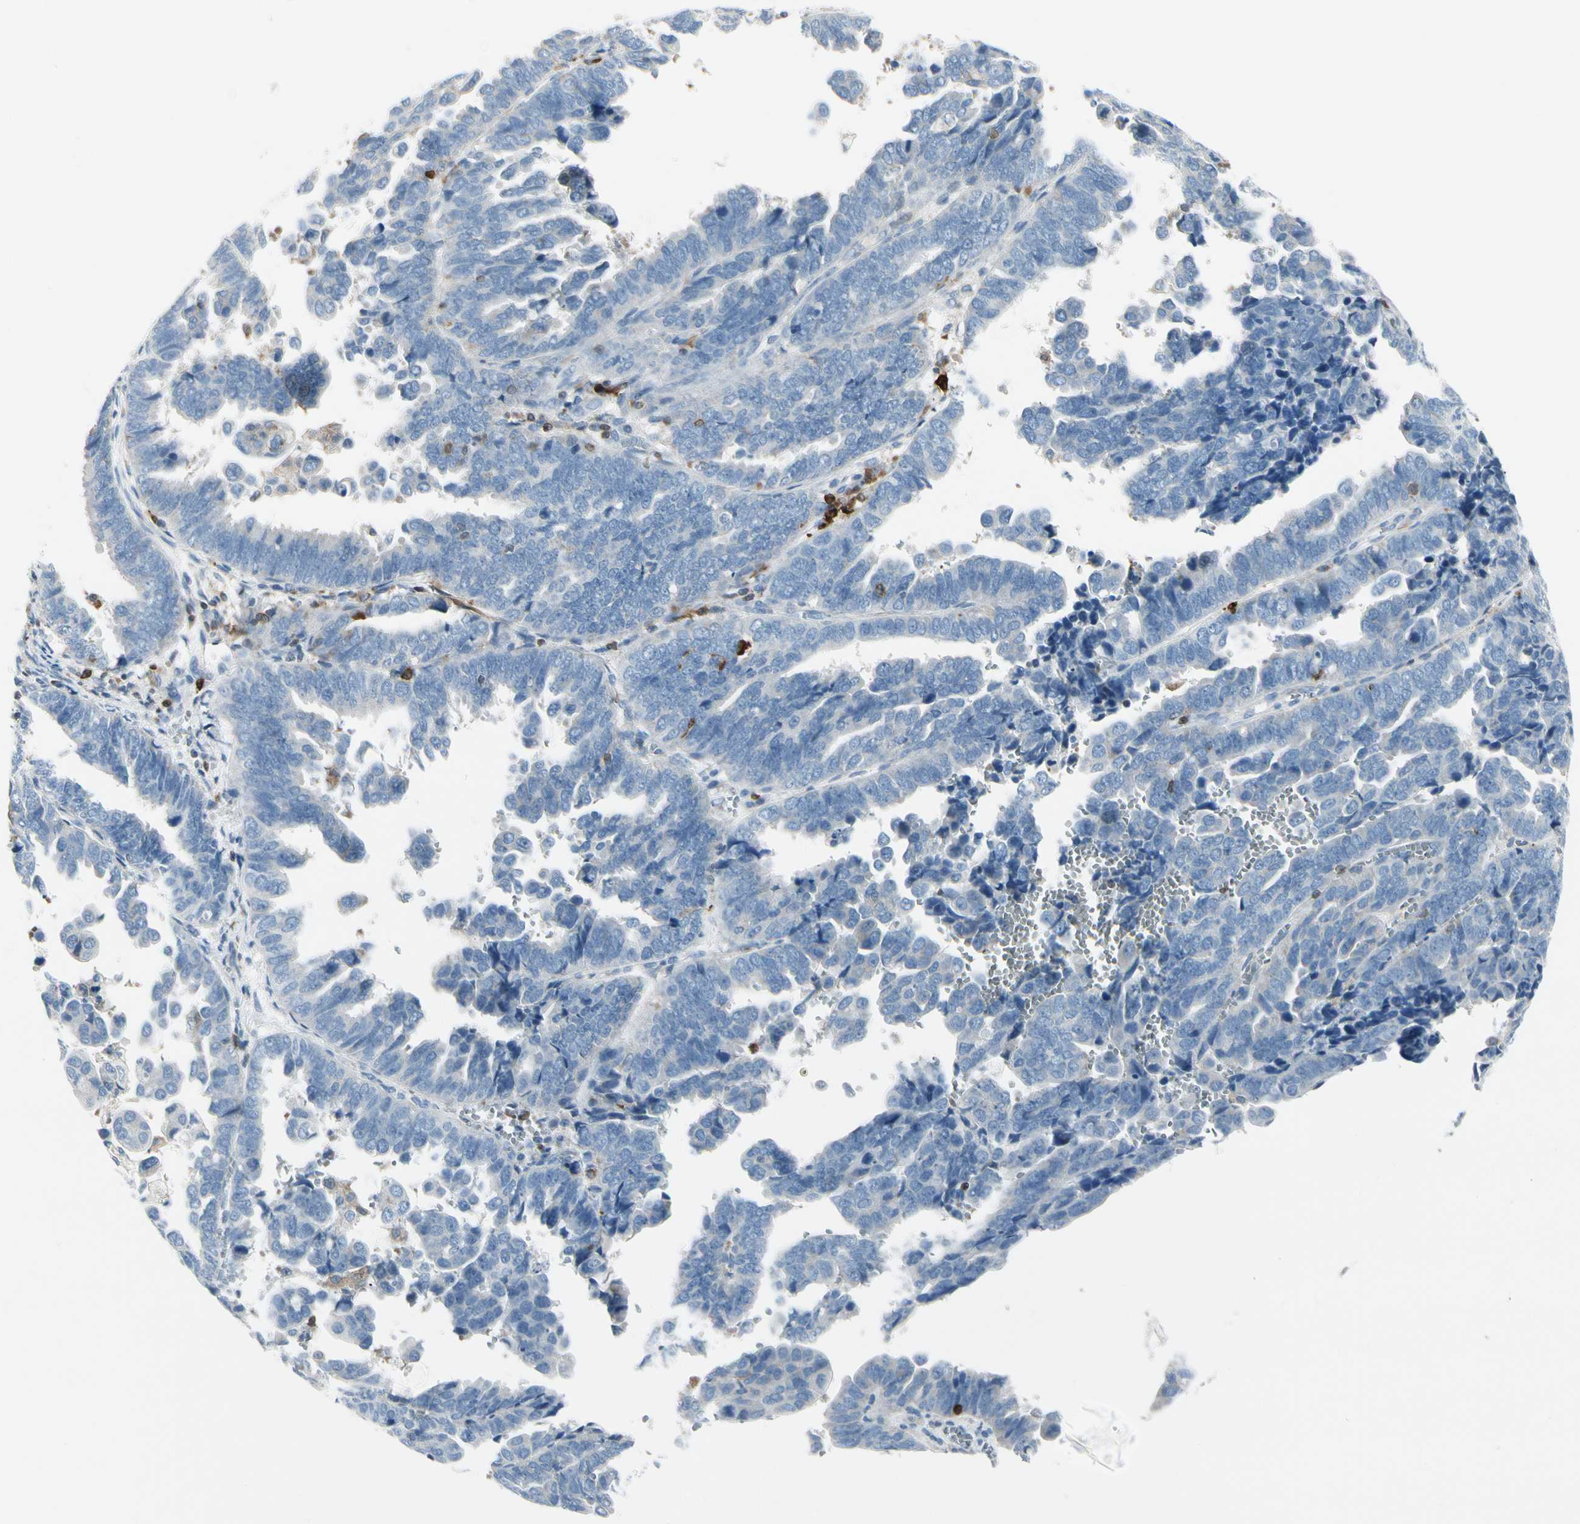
{"staining": {"intensity": "negative", "quantity": "none", "location": "none"}, "tissue": "endometrial cancer", "cell_type": "Tumor cells", "image_type": "cancer", "snomed": [{"axis": "morphology", "description": "Adenocarcinoma, NOS"}, {"axis": "topography", "description": "Endometrium"}], "caption": "Immunohistochemistry (IHC) photomicrograph of endometrial adenocarcinoma stained for a protein (brown), which displays no expression in tumor cells.", "gene": "TRAF1", "patient": {"sex": "female", "age": 75}}